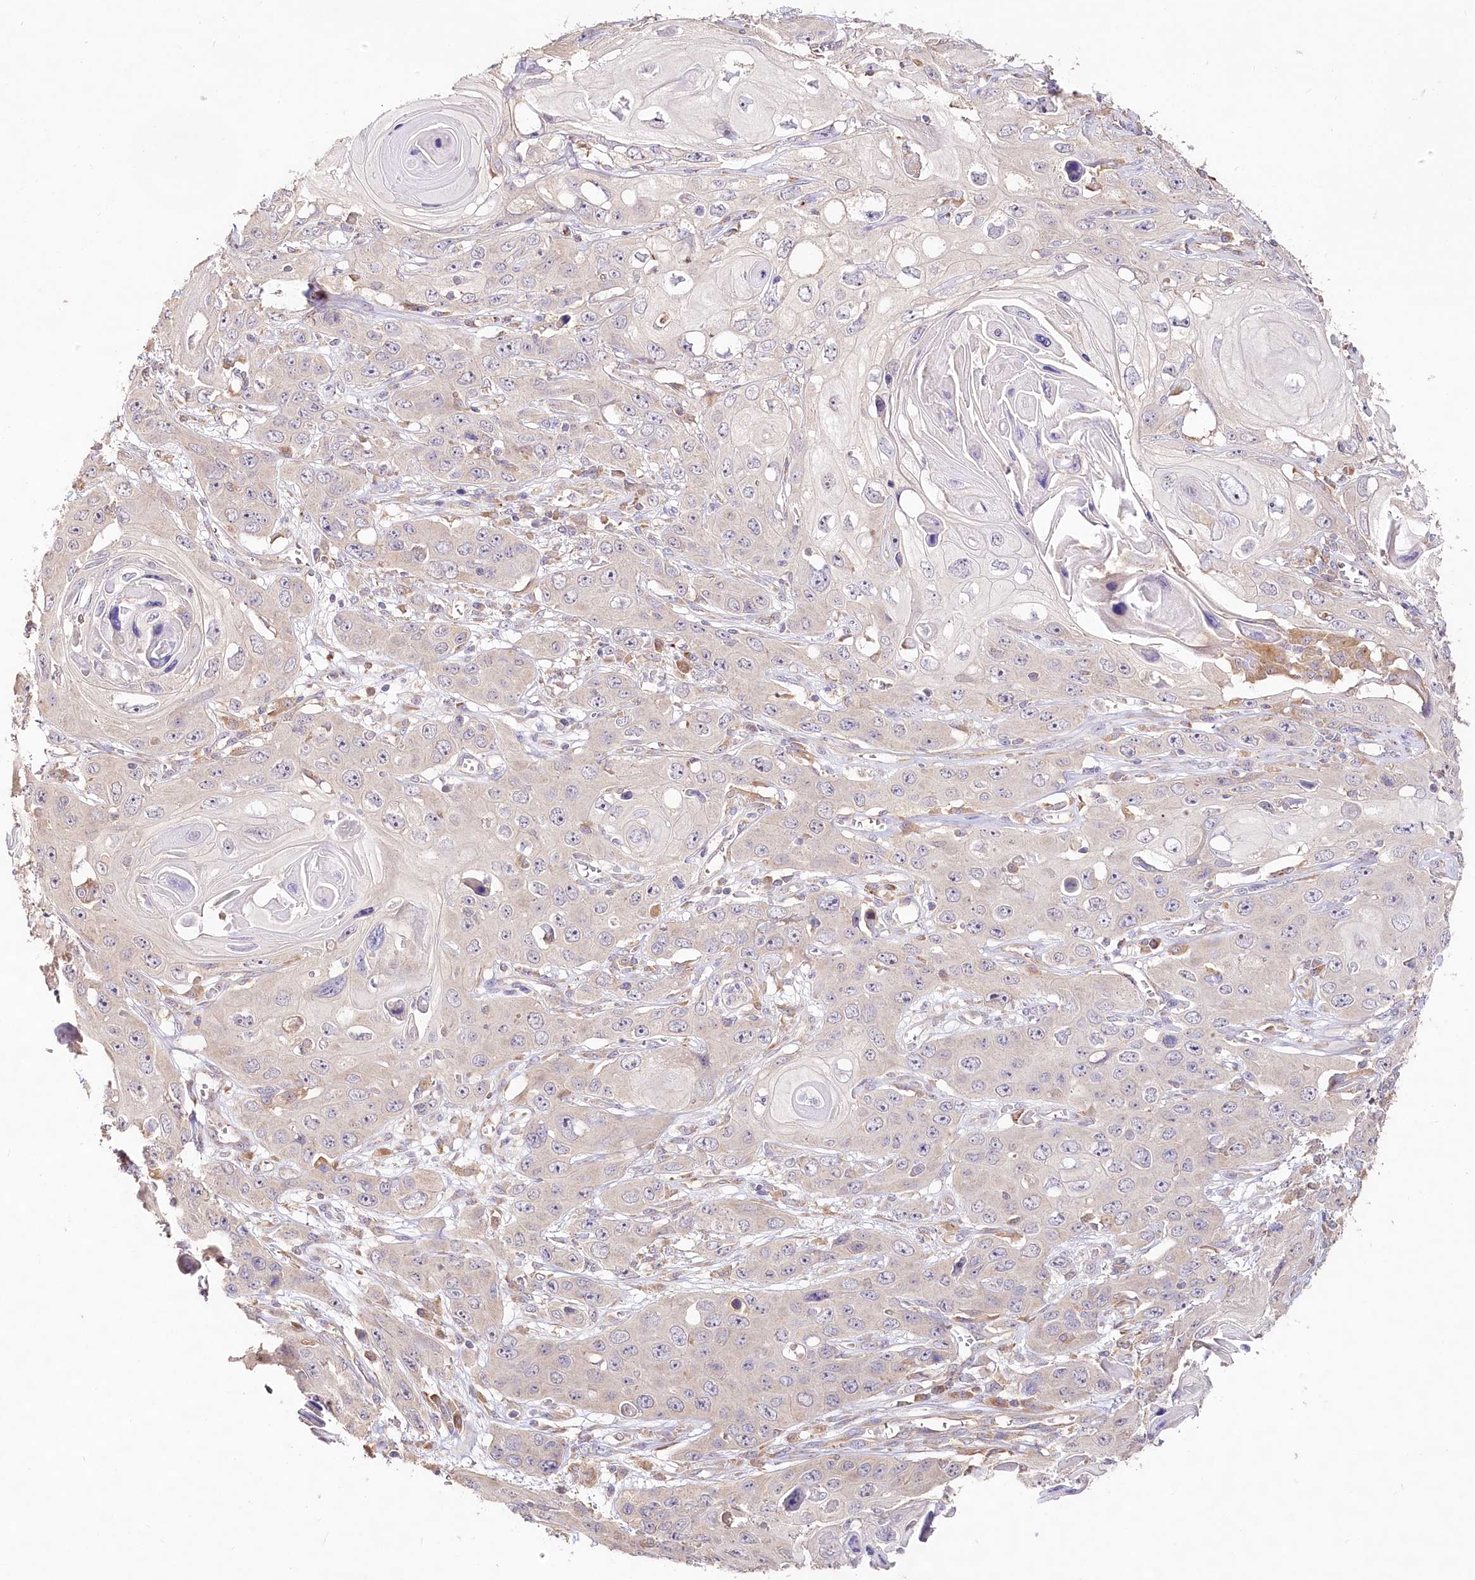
{"staining": {"intensity": "negative", "quantity": "none", "location": "none"}, "tissue": "skin cancer", "cell_type": "Tumor cells", "image_type": "cancer", "snomed": [{"axis": "morphology", "description": "Squamous cell carcinoma, NOS"}, {"axis": "topography", "description": "Skin"}], "caption": "Protein analysis of skin cancer exhibits no significant positivity in tumor cells.", "gene": "DMXL1", "patient": {"sex": "male", "age": 55}}